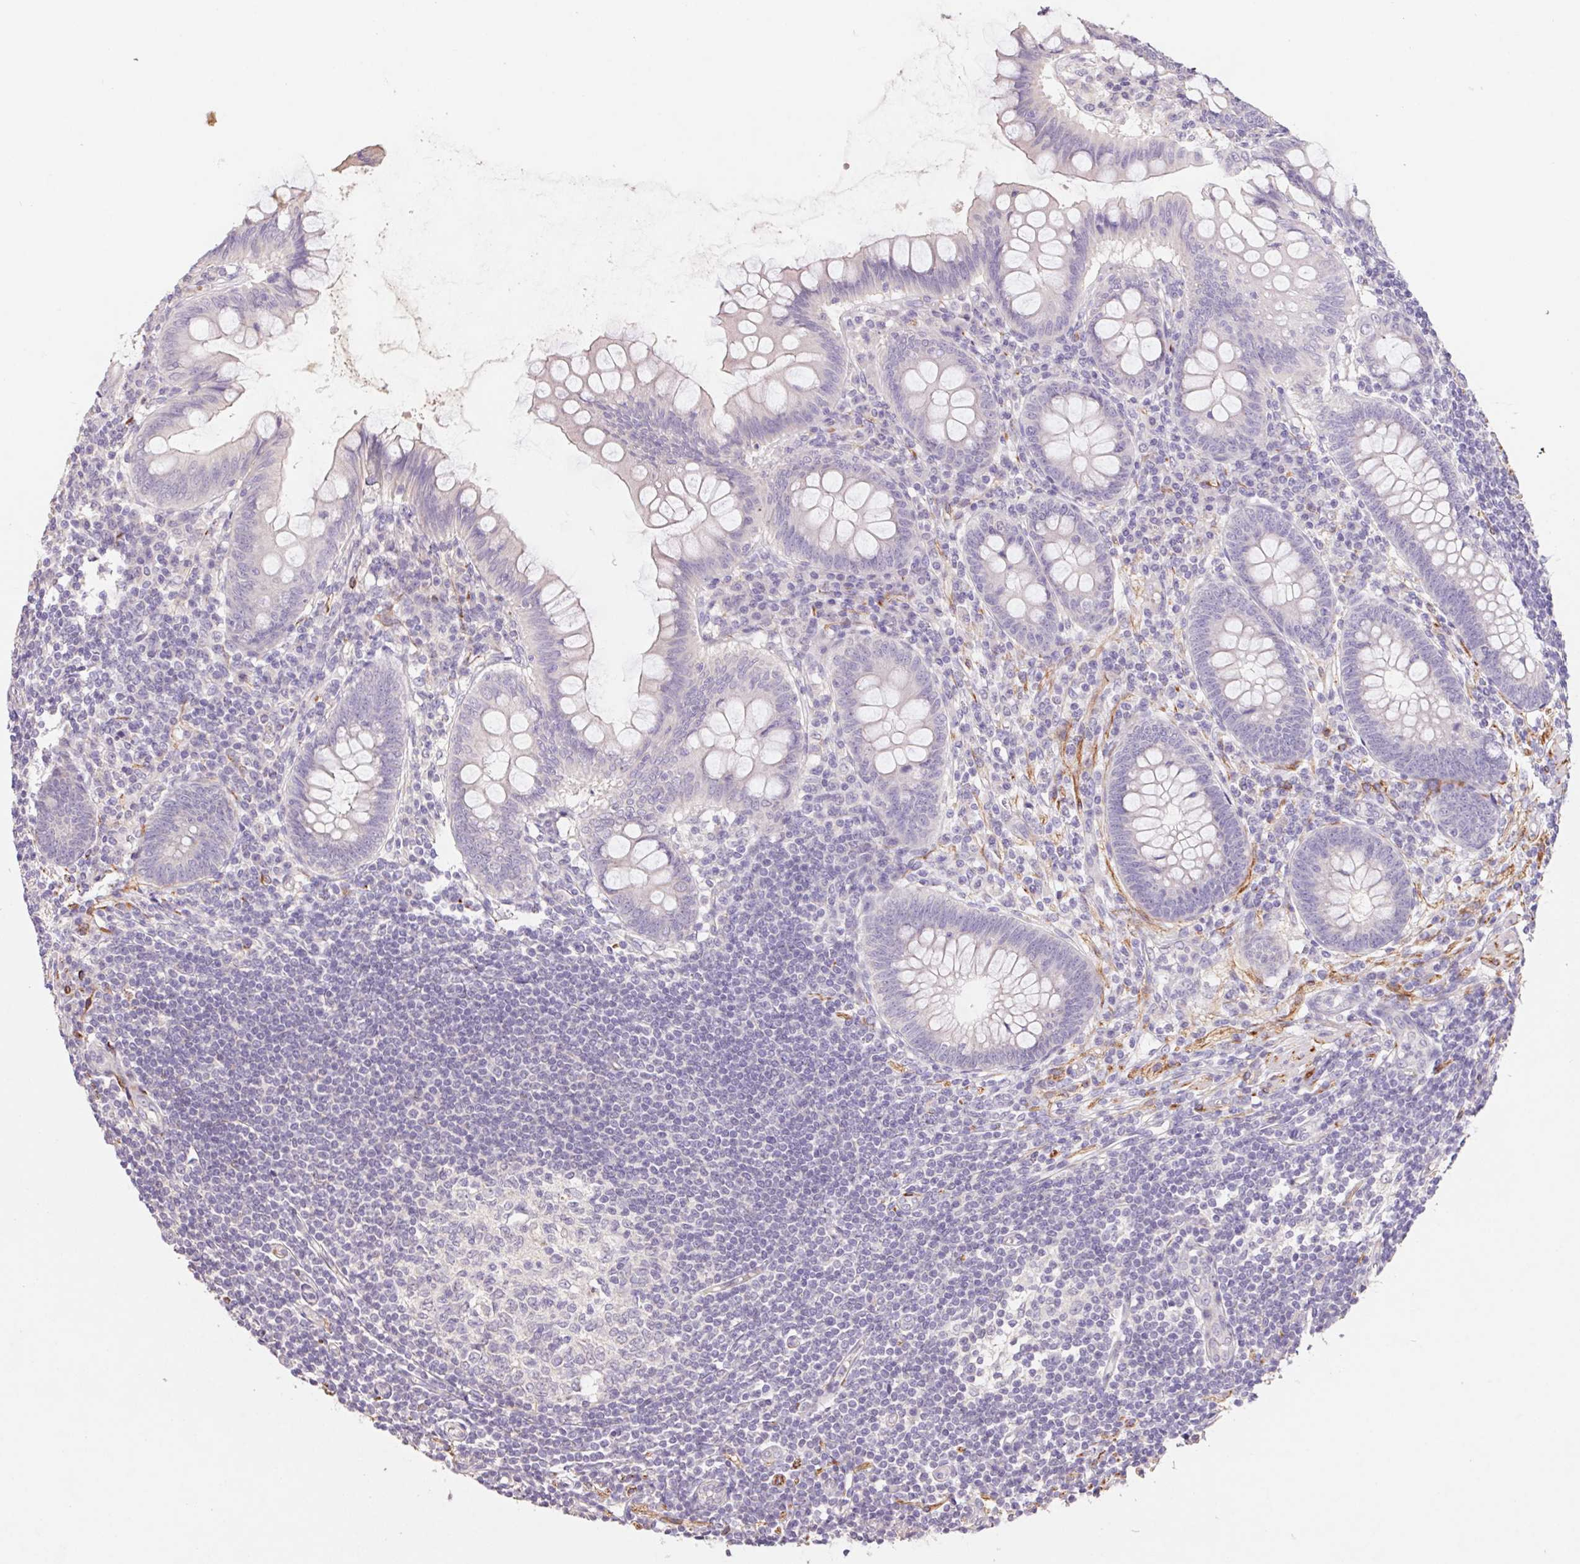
{"staining": {"intensity": "weak", "quantity": "<25%", "location": "cytoplasmic/membranous"}, "tissue": "appendix", "cell_type": "Glandular cells", "image_type": "normal", "snomed": [{"axis": "morphology", "description": "Normal tissue, NOS"}, {"axis": "topography", "description": "Appendix"}], "caption": "This is an immunohistochemistry photomicrograph of unremarkable human appendix. There is no expression in glandular cells.", "gene": "GRM2", "patient": {"sex": "female", "age": 57}}